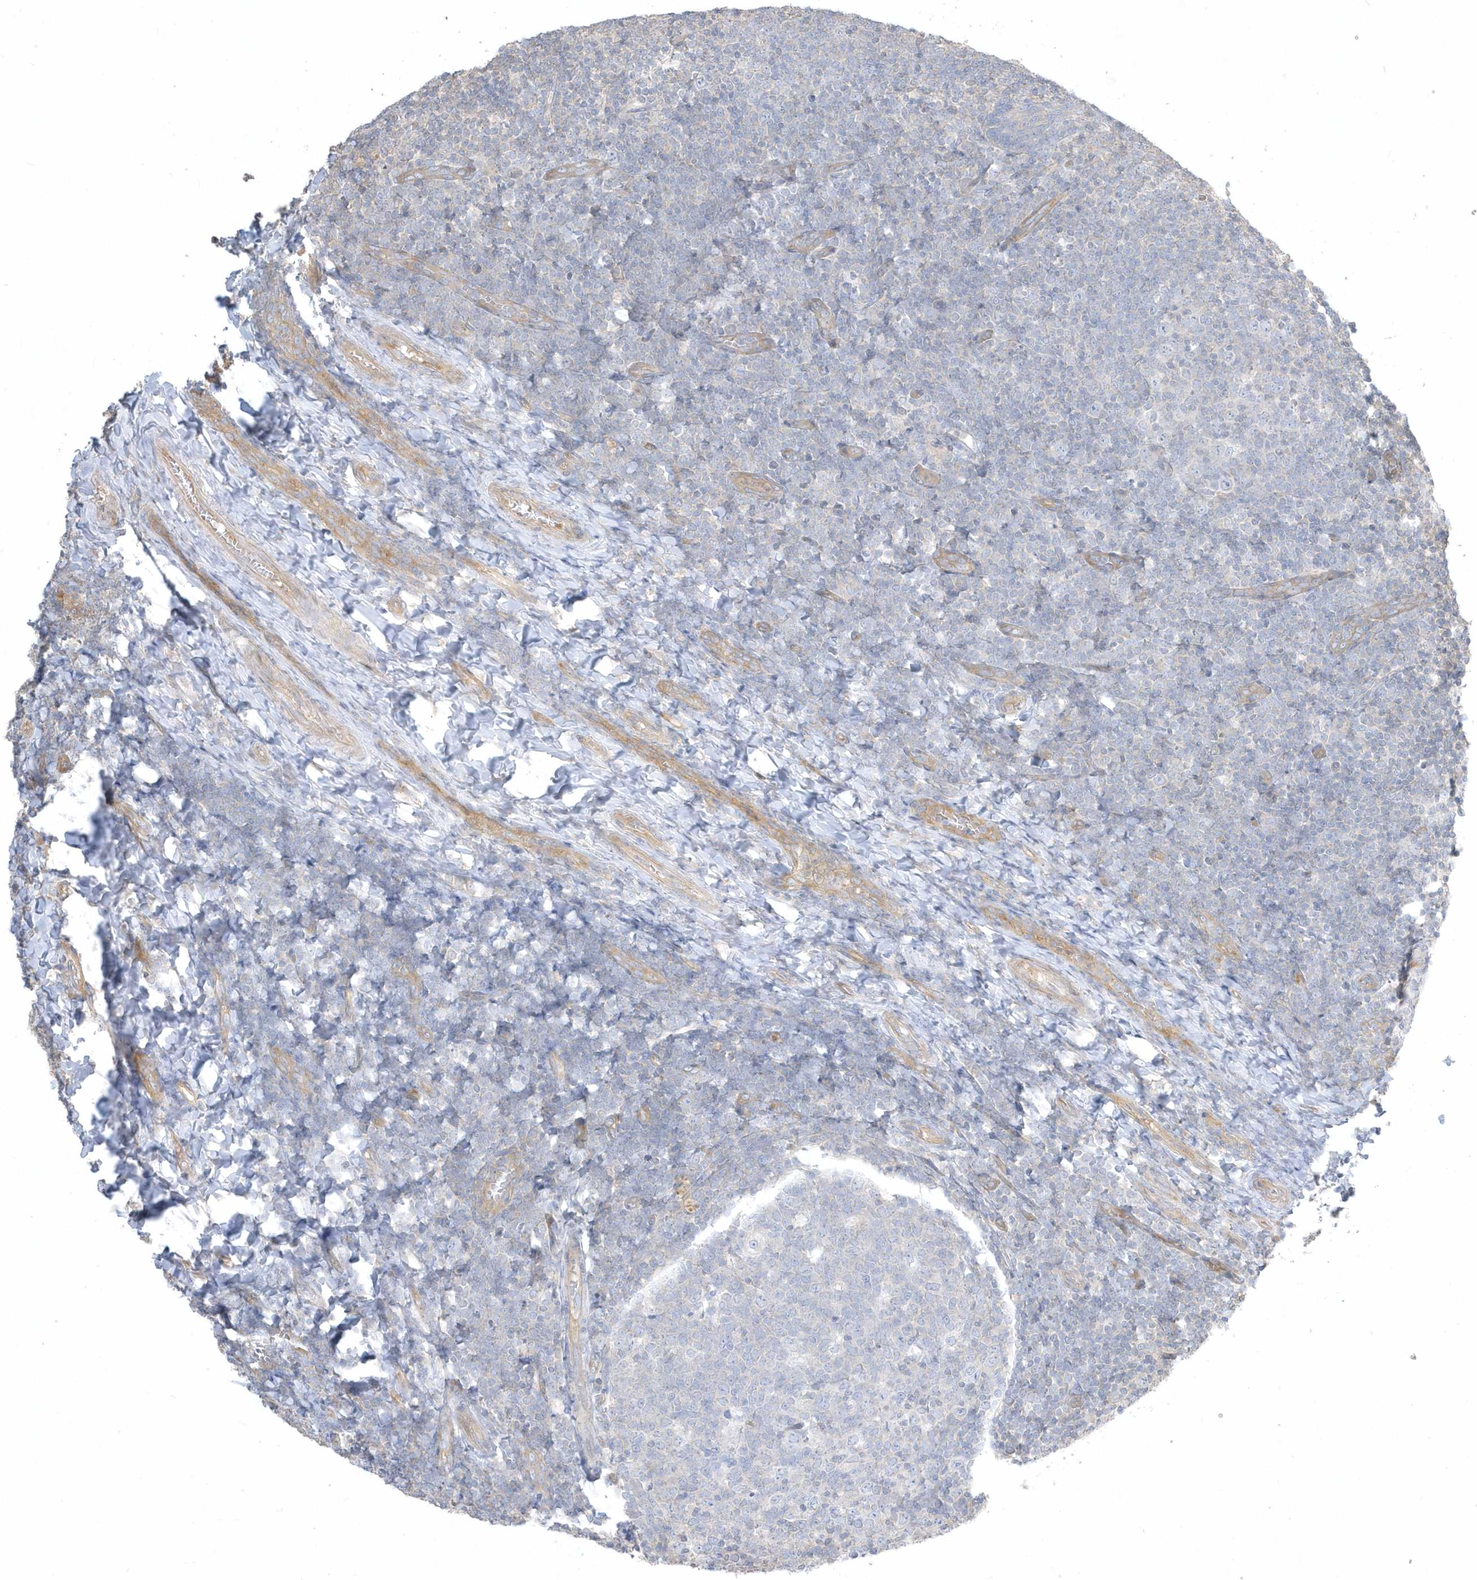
{"staining": {"intensity": "negative", "quantity": "none", "location": "none"}, "tissue": "tonsil", "cell_type": "Germinal center cells", "image_type": "normal", "snomed": [{"axis": "morphology", "description": "Normal tissue, NOS"}, {"axis": "topography", "description": "Tonsil"}], "caption": "Protein analysis of unremarkable tonsil demonstrates no significant expression in germinal center cells. Nuclei are stained in blue.", "gene": "ARHGEF9", "patient": {"sex": "female", "age": 19}}